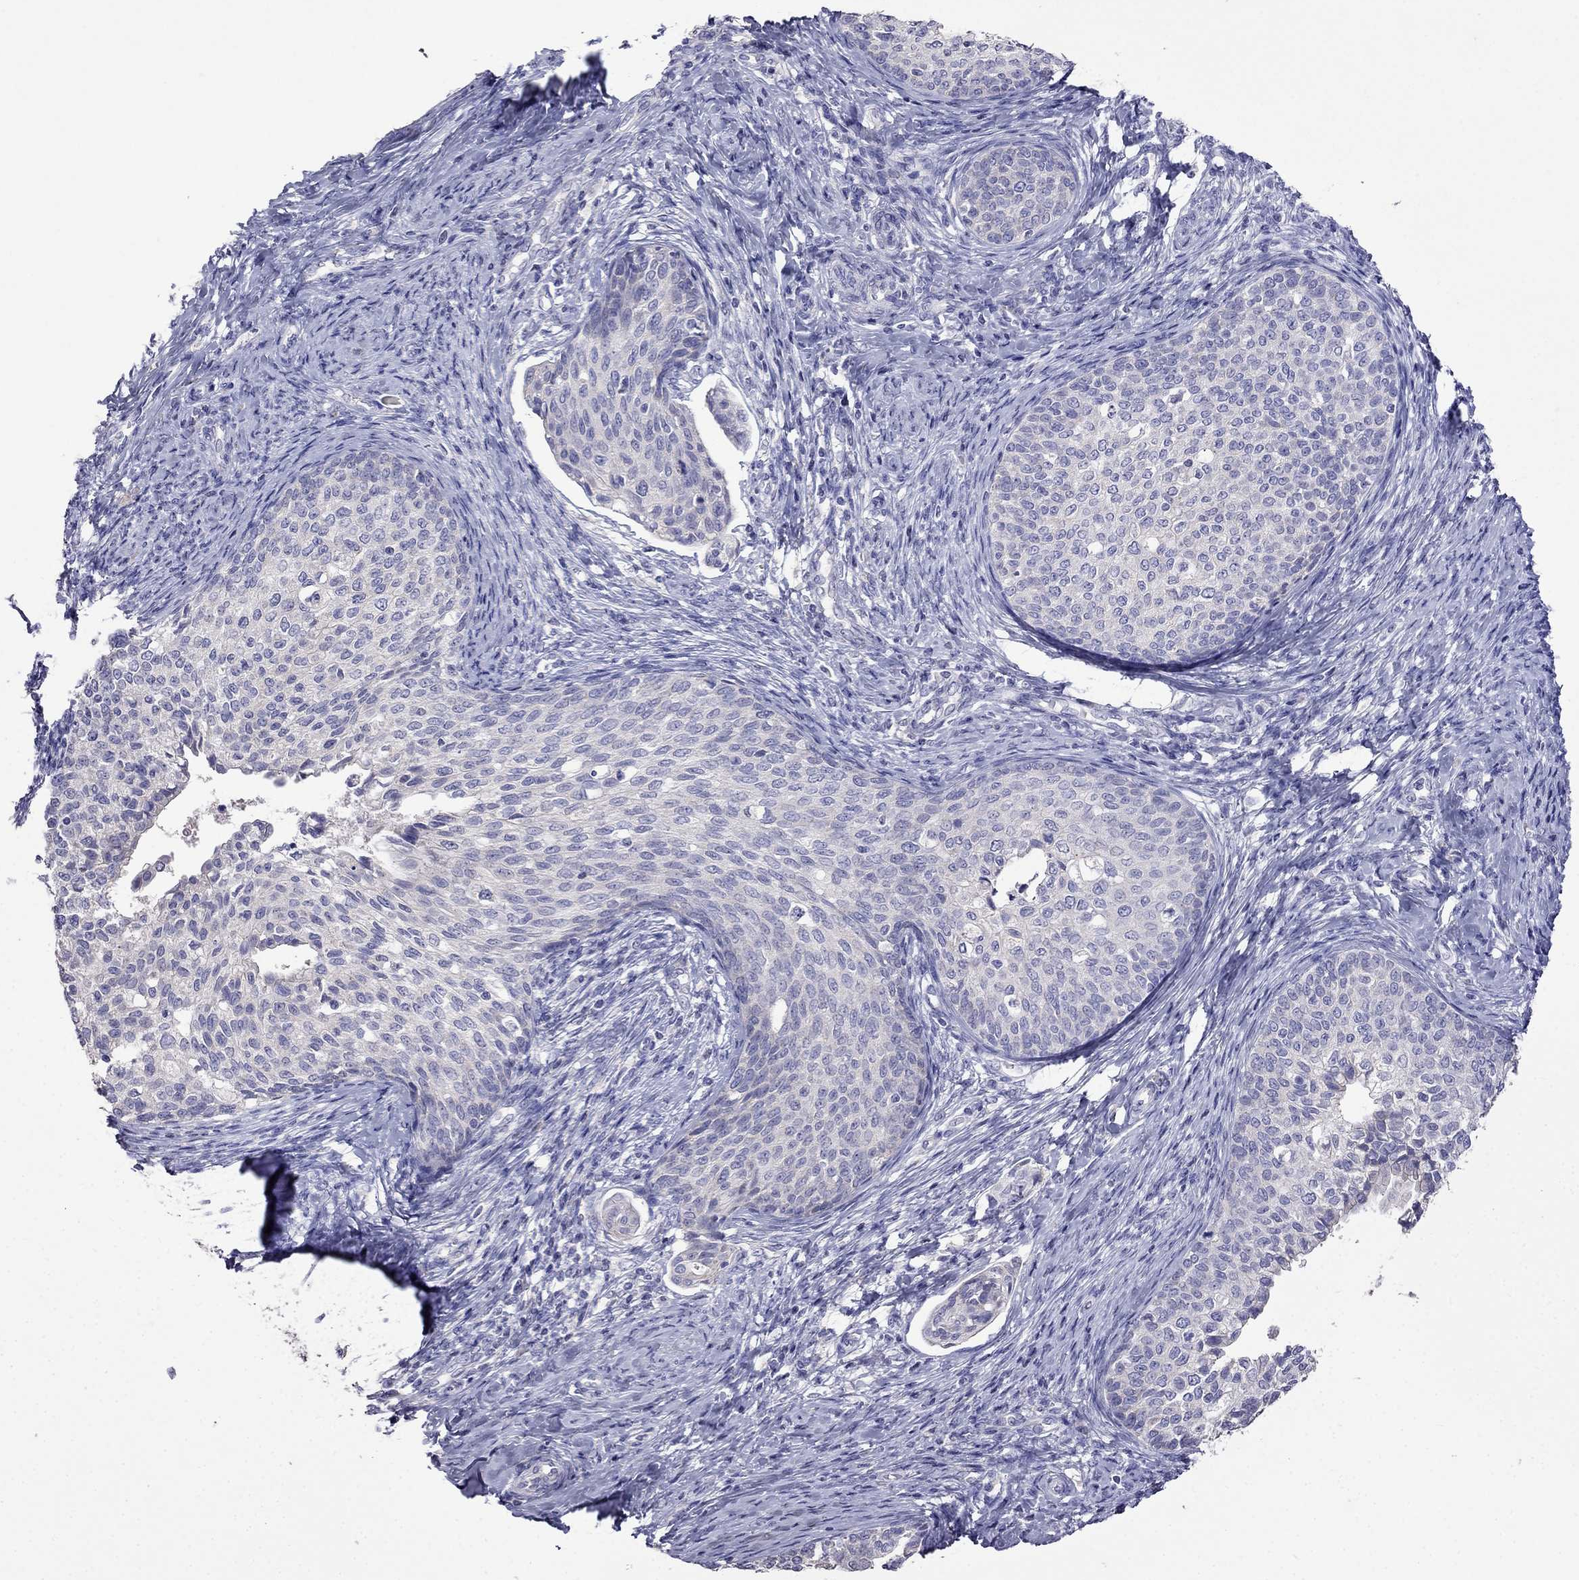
{"staining": {"intensity": "negative", "quantity": "none", "location": "none"}, "tissue": "cervical cancer", "cell_type": "Tumor cells", "image_type": "cancer", "snomed": [{"axis": "morphology", "description": "Squamous cell carcinoma, NOS"}, {"axis": "topography", "description": "Cervix"}], "caption": "Immunohistochemistry (IHC) image of neoplastic tissue: human cervical squamous cell carcinoma stained with DAB reveals no significant protein staining in tumor cells.", "gene": "AK5", "patient": {"sex": "female", "age": 51}}